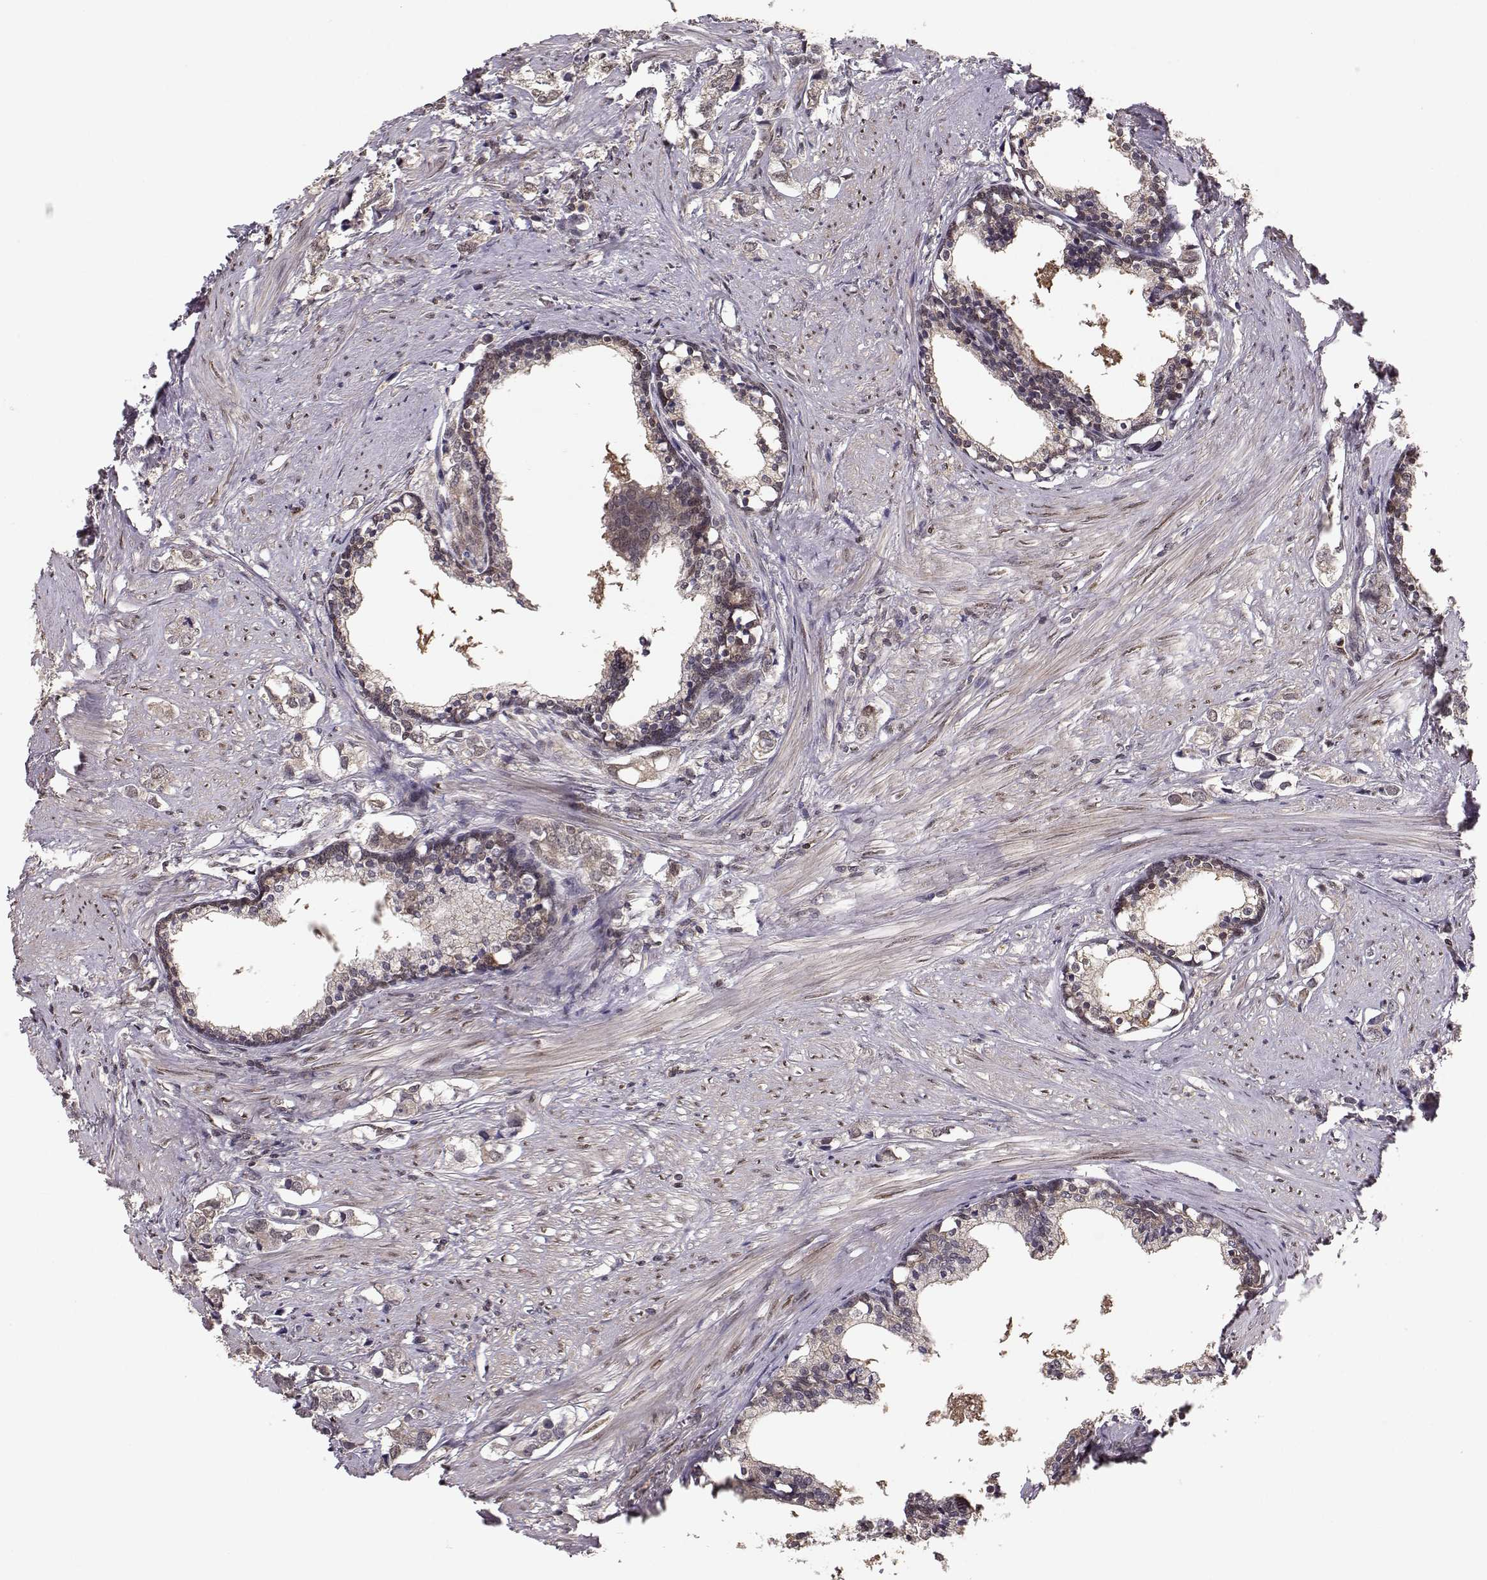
{"staining": {"intensity": "moderate", "quantity": "25%-75%", "location": "cytoplasmic/membranous"}, "tissue": "prostate cancer", "cell_type": "Tumor cells", "image_type": "cancer", "snomed": [{"axis": "morphology", "description": "Adenocarcinoma, NOS"}, {"axis": "topography", "description": "Prostate and seminal vesicle, NOS"}], "caption": "A medium amount of moderate cytoplasmic/membranous expression is identified in approximately 25%-75% of tumor cells in adenocarcinoma (prostate) tissue.", "gene": "PLEKHG3", "patient": {"sex": "male", "age": 63}}